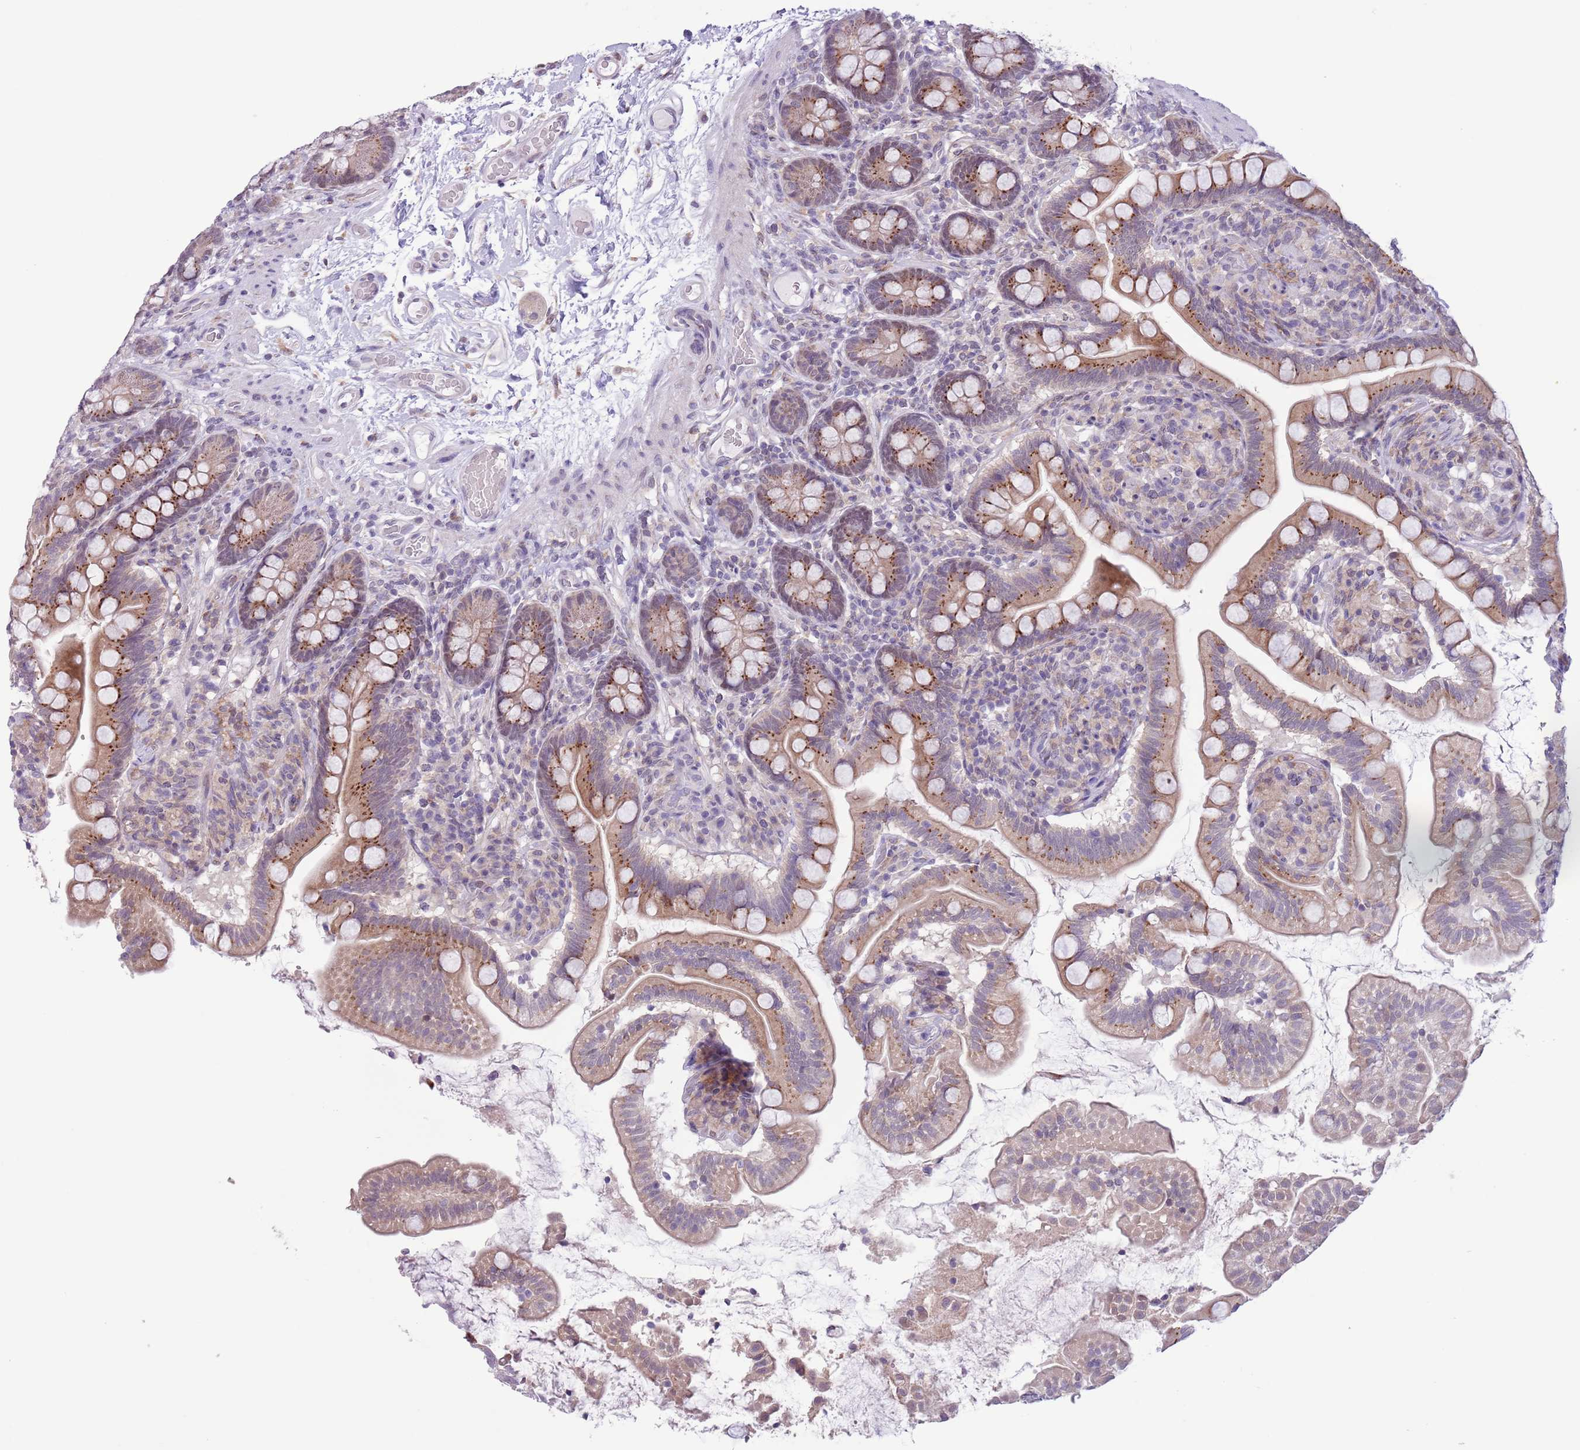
{"staining": {"intensity": "moderate", "quantity": ">75%", "location": "cytoplasmic/membranous"}, "tissue": "small intestine", "cell_type": "Glandular cells", "image_type": "normal", "snomed": [{"axis": "morphology", "description": "Normal tissue, NOS"}, {"axis": "topography", "description": "Small intestine"}], "caption": "IHC histopathology image of benign small intestine stained for a protein (brown), which demonstrates medium levels of moderate cytoplasmic/membranous staining in approximately >75% of glandular cells.", "gene": "ZNF576", "patient": {"sex": "female", "age": 64}}